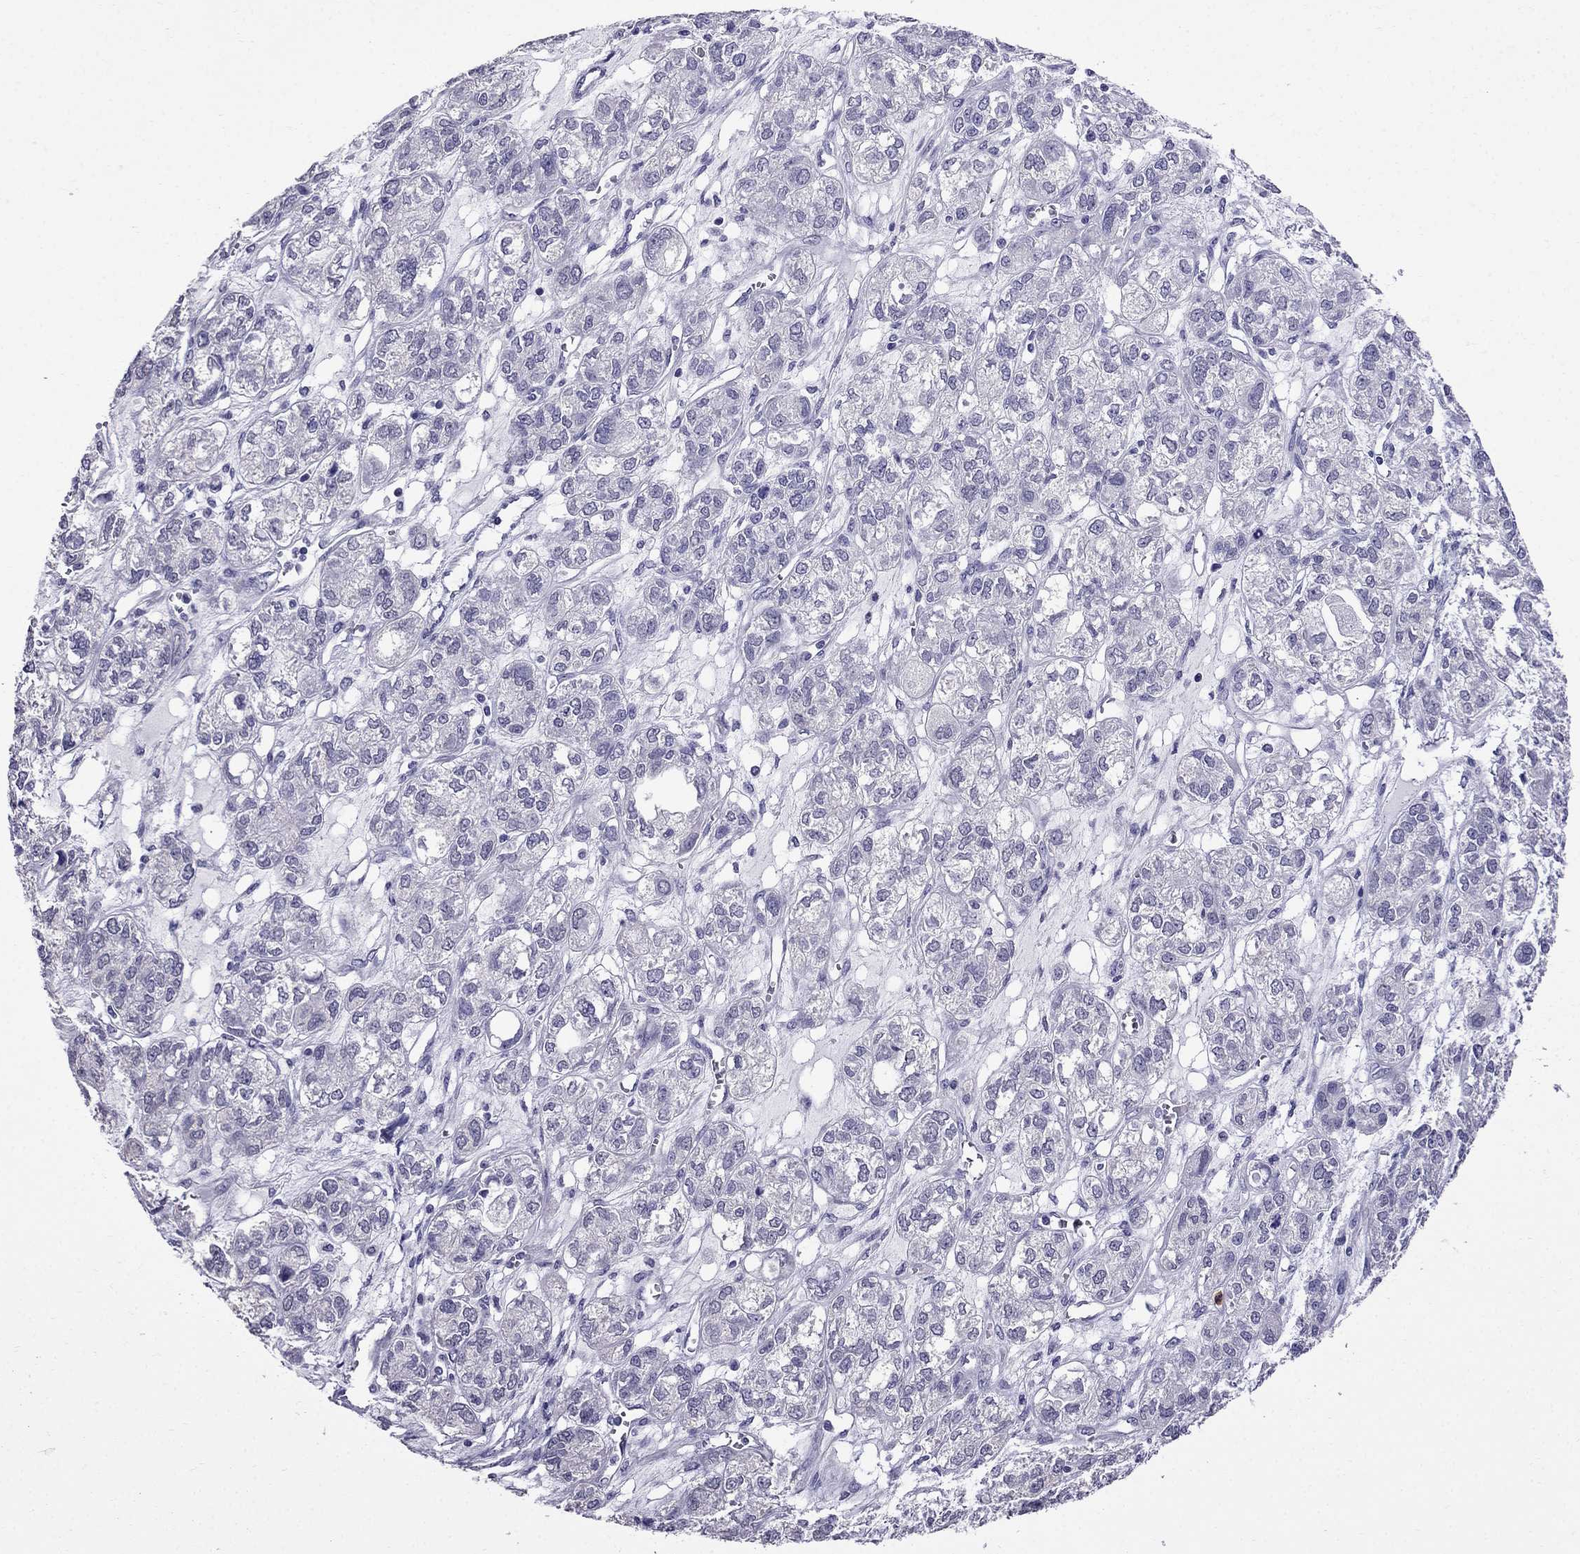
{"staining": {"intensity": "negative", "quantity": "none", "location": "none"}, "tissue": "ovarian cancer", "cell_type": "Tumor cells", "image_type": "cancer", "snomed": [{"axis": "morphology", "description": "Carcinoma, endometroid"}, {"axis": "topography", "description": "Ovary"}], "caption": "The image reveals no staining of tumor cells in ovarian cancer (endometroid carcinoma).", "gene": "OLFM4", "patient": {"sex": "female", "age": 64}}